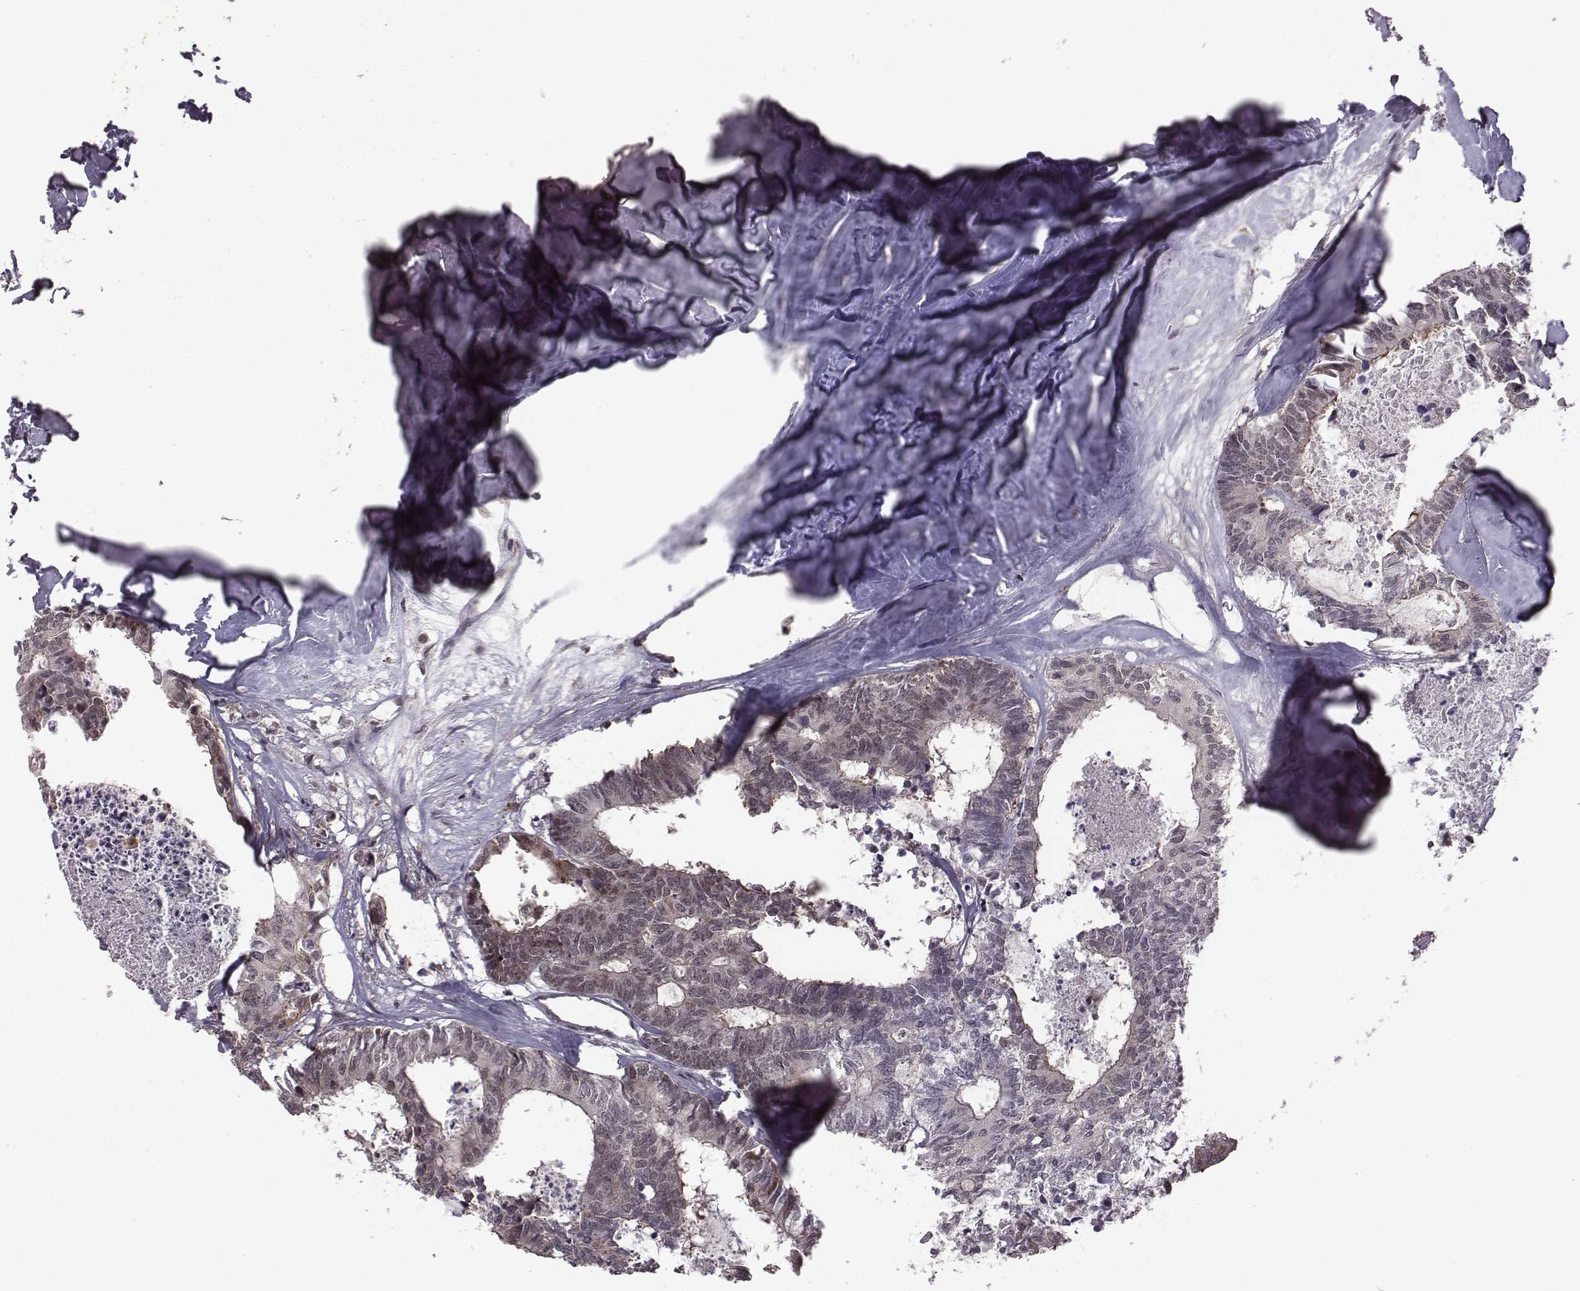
{"staining": {"intensity": "weak", "quantity": "25%-75%", "location": "cytoplasmic/membranous,nuclear"}, "tissue": "colorectal cancer", "cell_type": "Tumor cells", "image_type": "cancer", "snomed": [{"axis": "morphology", "description": "Adenocarcinoma, NOS"}, {"axis": "topography", "description": "Colon"}, {"axis": "topography", "description": "Rectum"}], "caption": "Immunohistochemistry of colorectal cancer (adenocarcinoma) shows low levels of weak cytoplasmic/membranous and nuclear positivity in approximately 25%-75% of tumor cells.", "gene": "RPL3", "patient": {"sex": "male", "age": 57}}